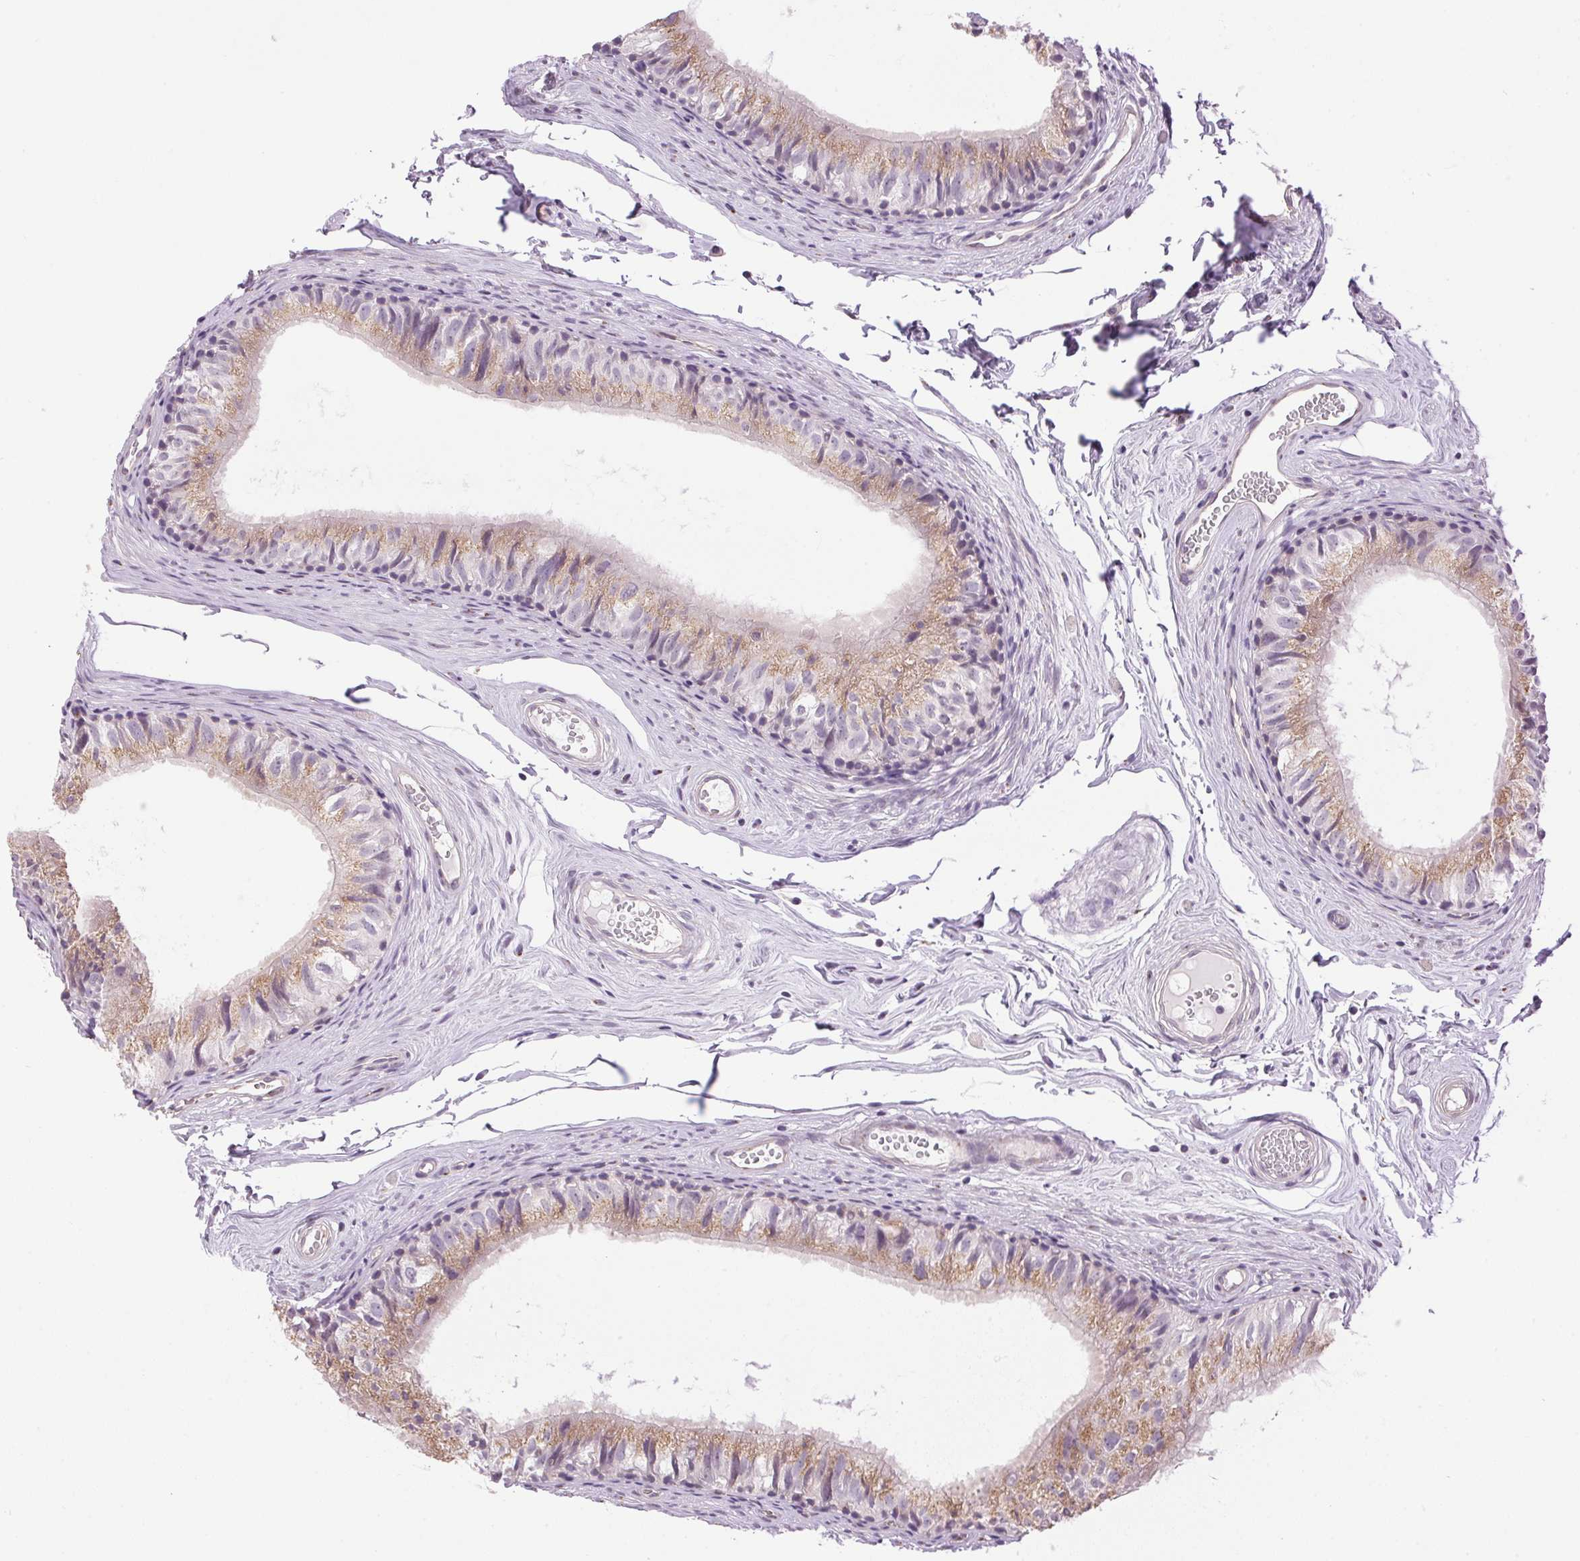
{"staining": {"intensity": "moderate", "quantity": "25%-75%", "location": "cytoplasmic/membranous"}, "tissue": "epididymis", "cell_type": "Glandular cells", "image_type": "normal", "snomed": [{"axis": "morphology", "description": "Normal tissue, NOS"}, {"axis": "topography", "description": "Epididymis"}], "caption": "Immunohistochemical staining of normal human epididymis shows medium levels of moderate cytoplasmic/membranous staining in approximately 25%-75% of glandular cells.", "gene": "GOLPH3", "patient": {"sex": "male", "age": 45}}